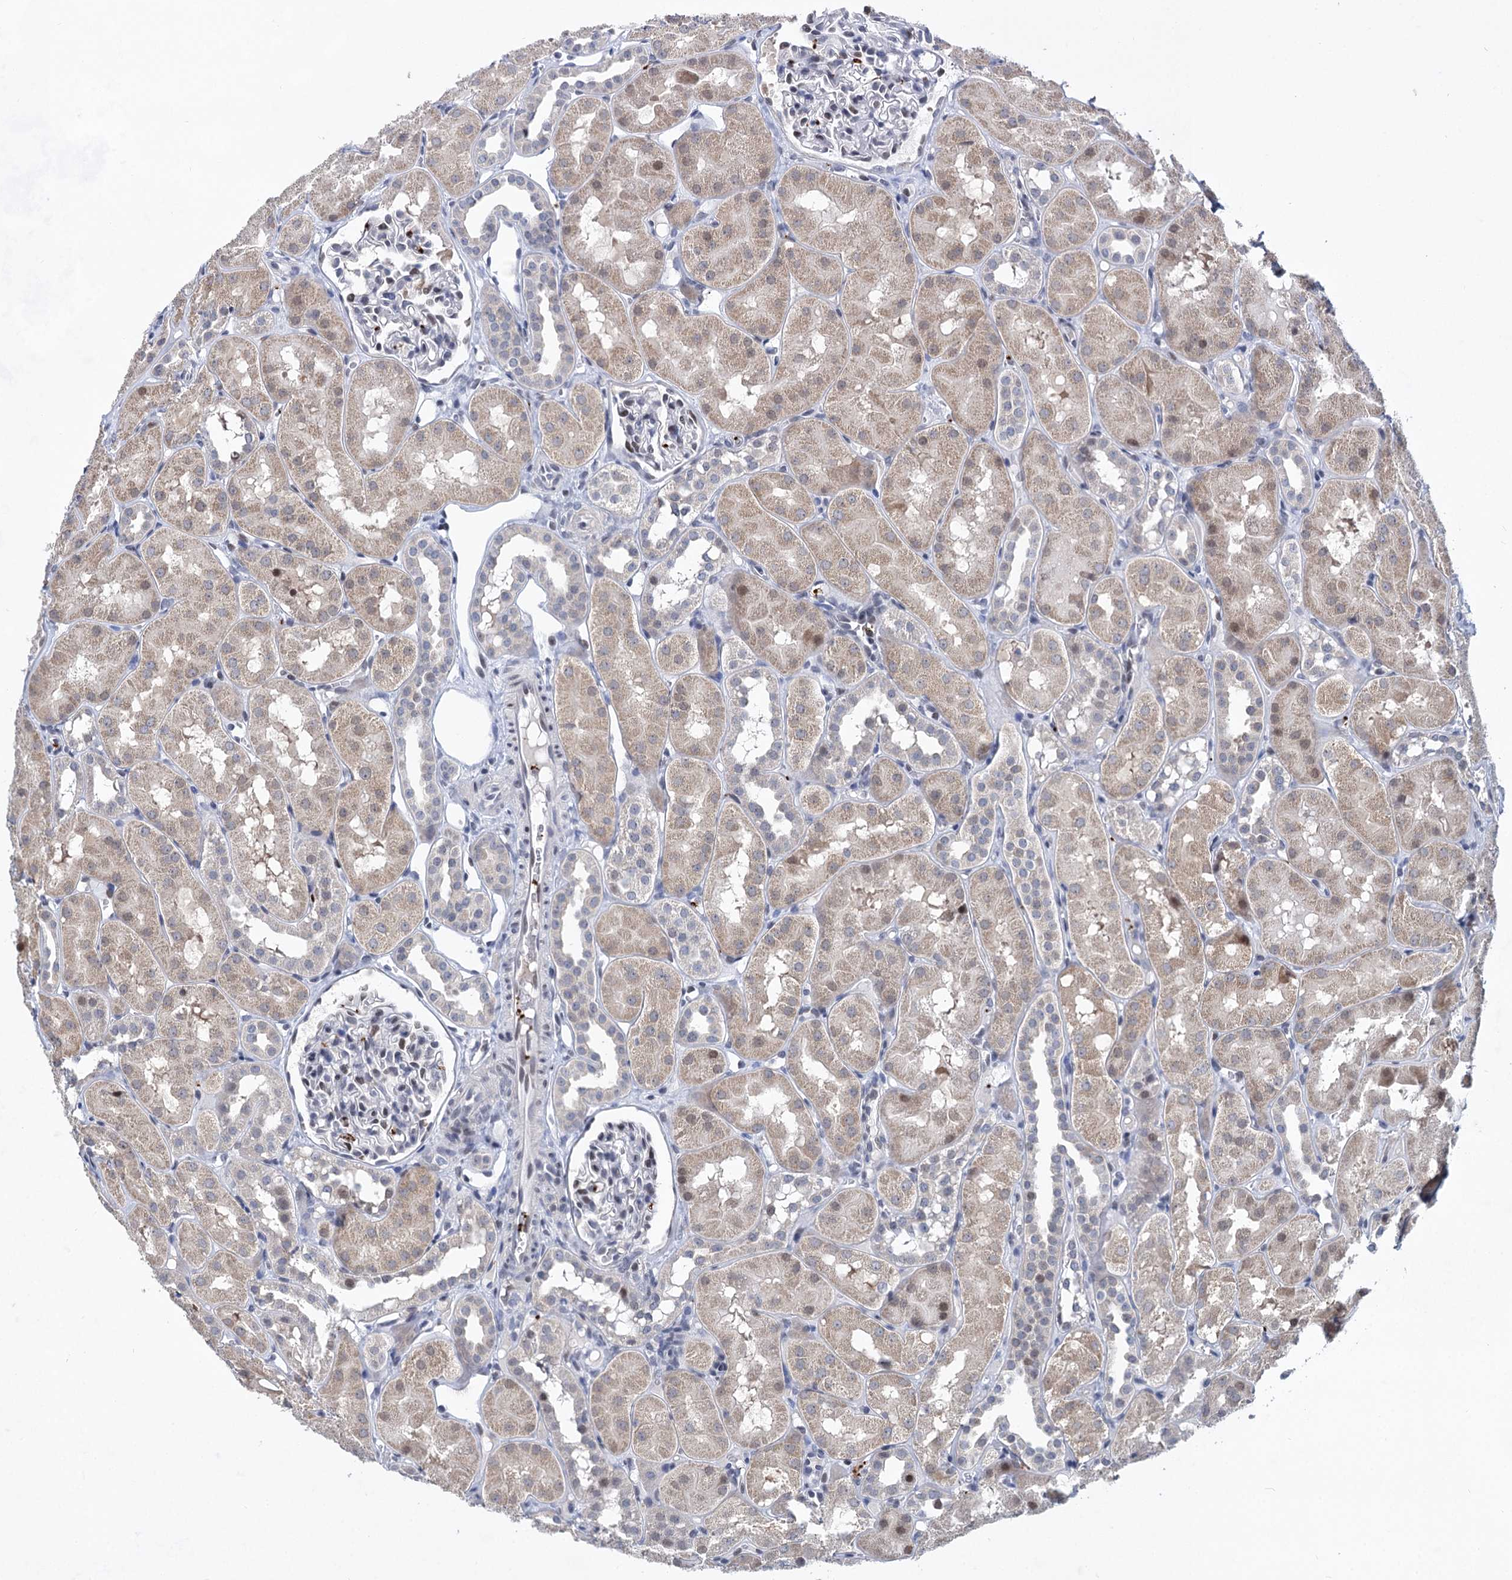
{"staining": {"intensity": "weak", "quantity": "<25%", "location": "nuclear"}, "tissue": "kidney", "cell_type": "Cells in glomeruli", "image_type": "normal", "snomed": [{"axis": "morphology", "description": "Normal tissue, NOS"}, {"axis": "topography", "description": "Kidney"}, {"axis": "topography", "description": "Urinary bladder"}], "caption": "This is an immunohistochemistry (IHC) photomicrograph of normal kidney. There is no expression in cells in glomeruli.", "gene": "MON2", "patient": {"sex": "male", "age": 16}}